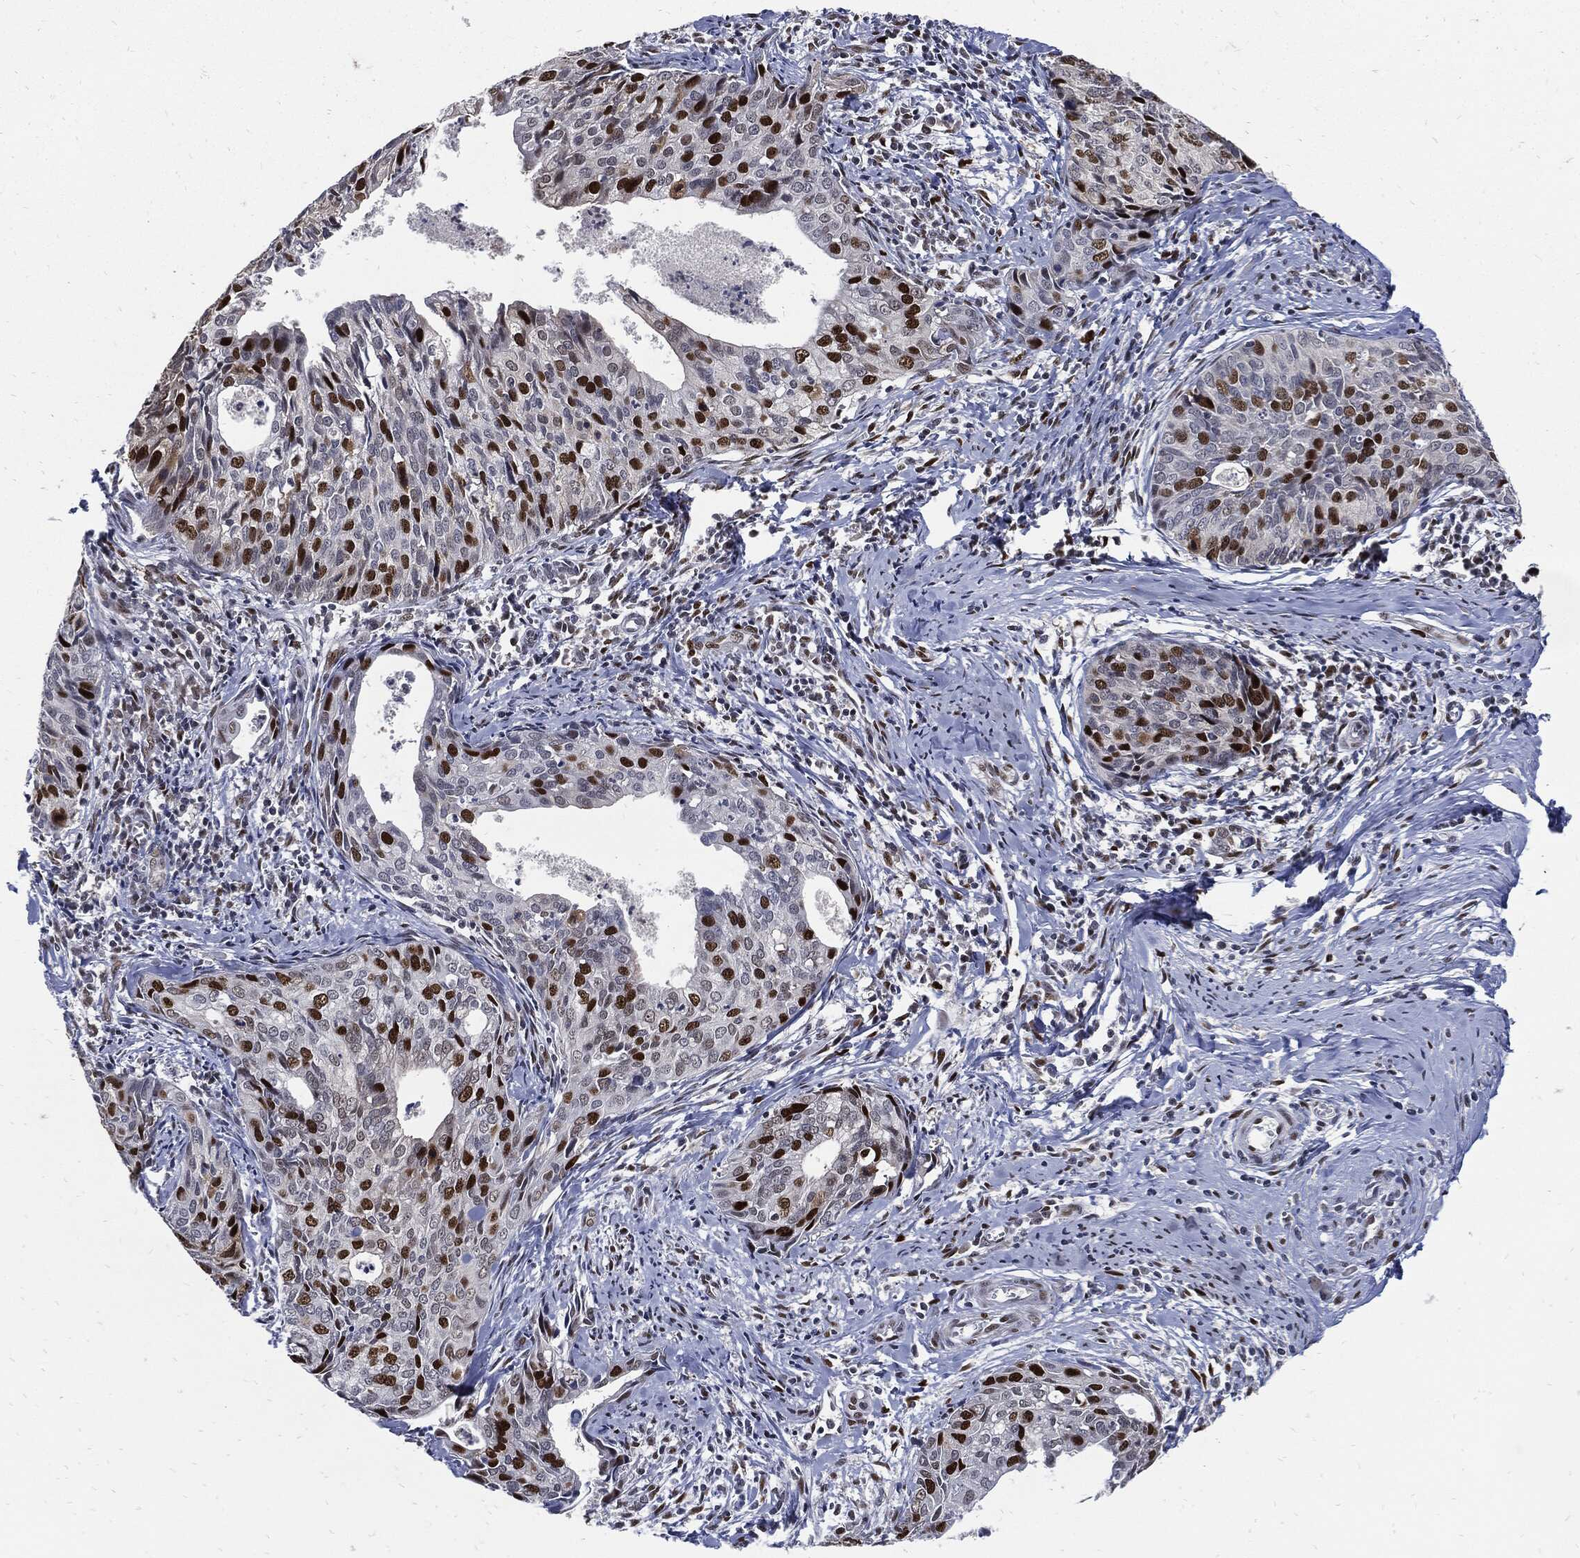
{"staining": {"intensity": "strong", "quantity": "<25%", "location": "nuclear"}, "tissue": "cervical cancer", "cell_type": "Tumor cells", "image_type": "cancer", "snomed": [{"axis": "morphology", "description": "Squamous cell carcinoma, NOS"}, {"axis": "topography", "description": "Cervix"}], "caption": "Squamous cell carcinoma (cervical) was stained to show a protein in brown. There is medium levels of strong nuclear staining in about <25% of tumor cells. (DAB (3,3'-diaminobenzidine) = brown stain, brightfield microscopy at high magnification).", "gene": "NBN", "patient": {"sex": "female", "age": 29}}